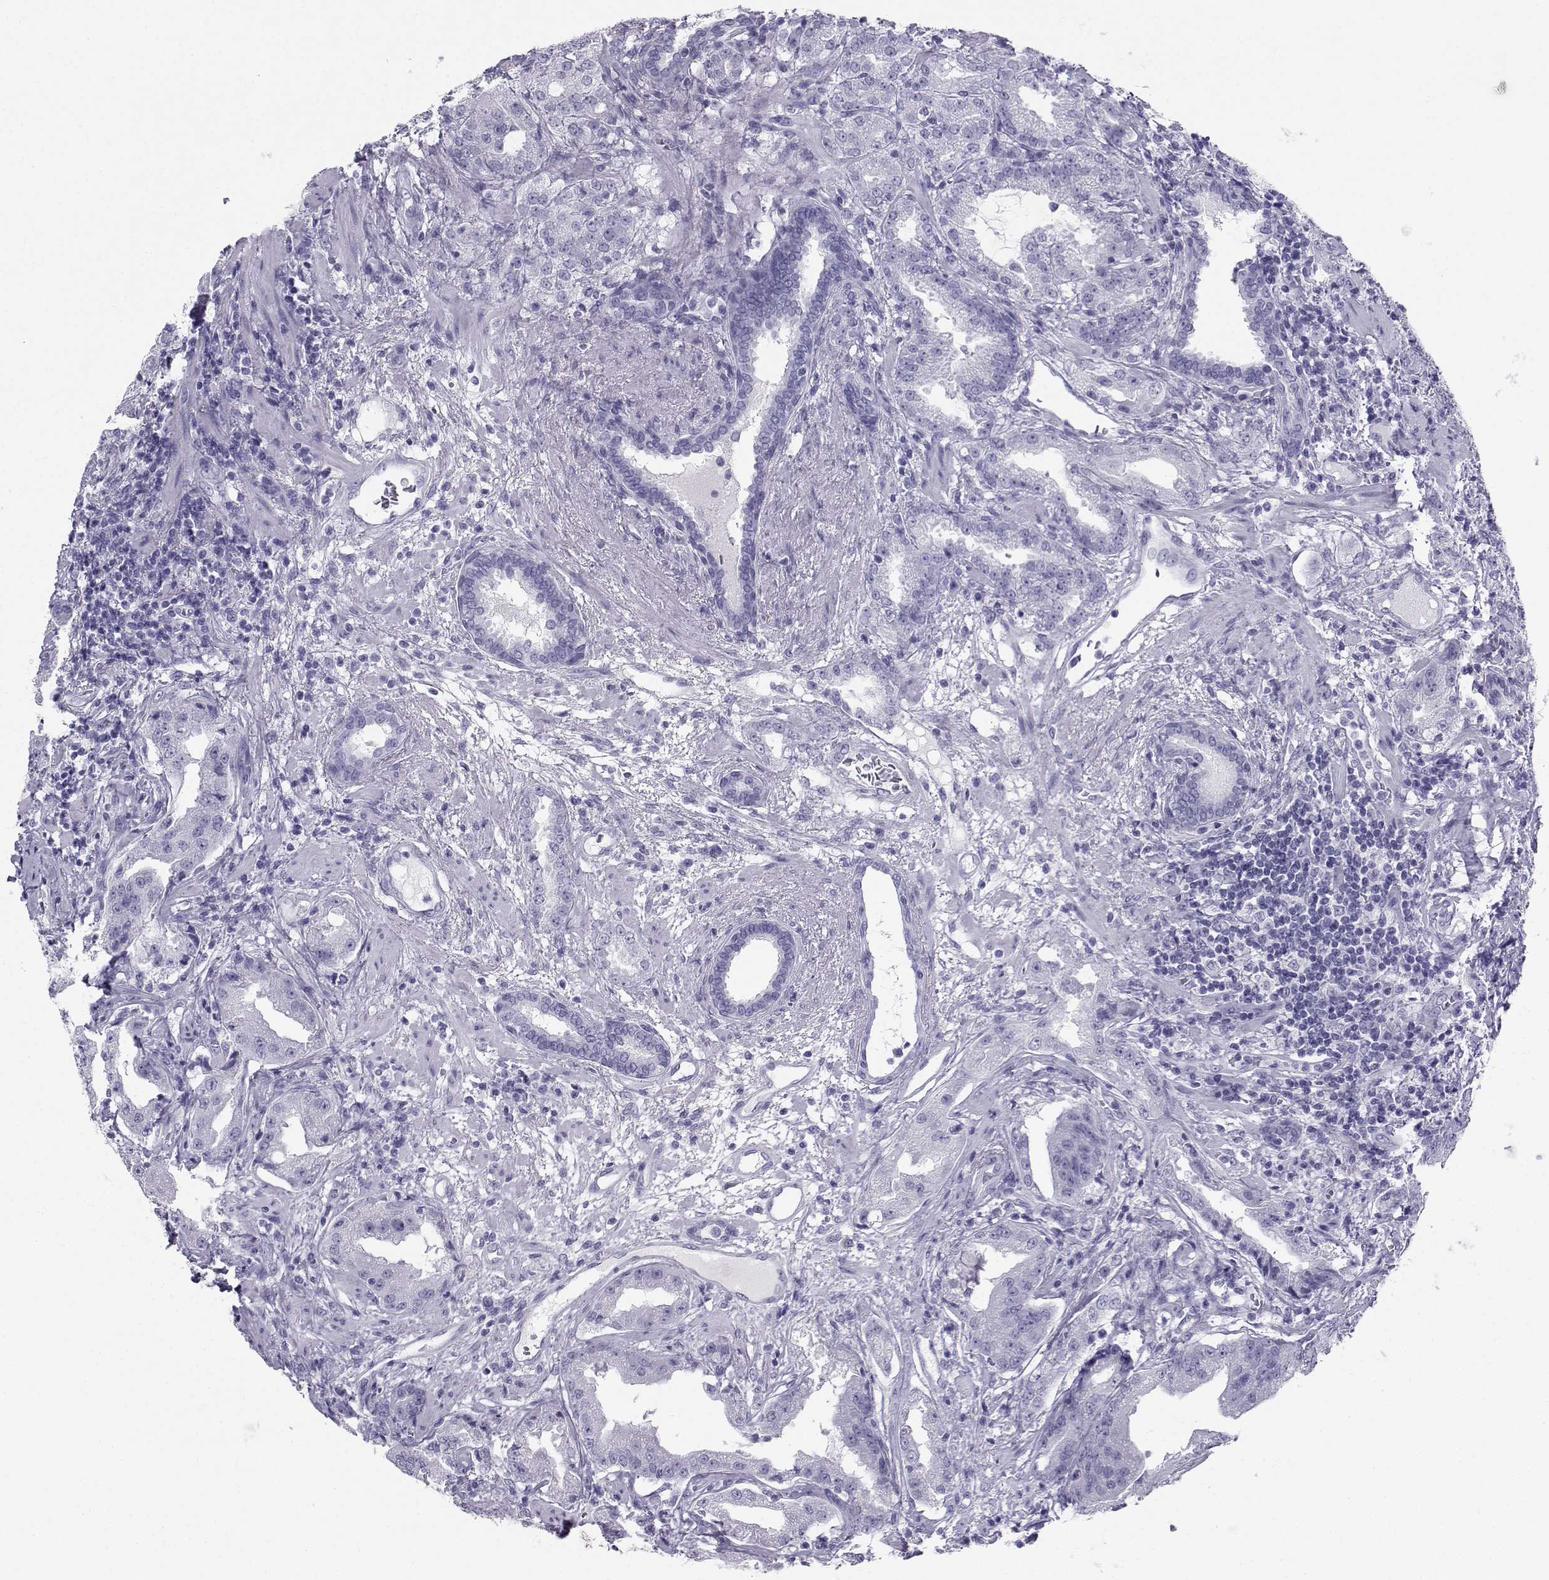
{"staining": {"intensity": "negative", "quantity": "none", "location": "none"}, "tissue": "prostate cancer", "cell_type": "Tumor cells", "image_type": "cancer", "snomed": [{"axis": "morphology", "description": "Adenocarcinoma, Low grade"}, {"axis": "topography", "description": "Prostate"}], "caption": "Immunohistochemistry (IHC) photomicrograph of neoplastic tissue: prostate cancer stained with DAB shows no significant protein expression in tumor cells.", "gene": "SST", "patient": {"sex": "male", "age": 62}}